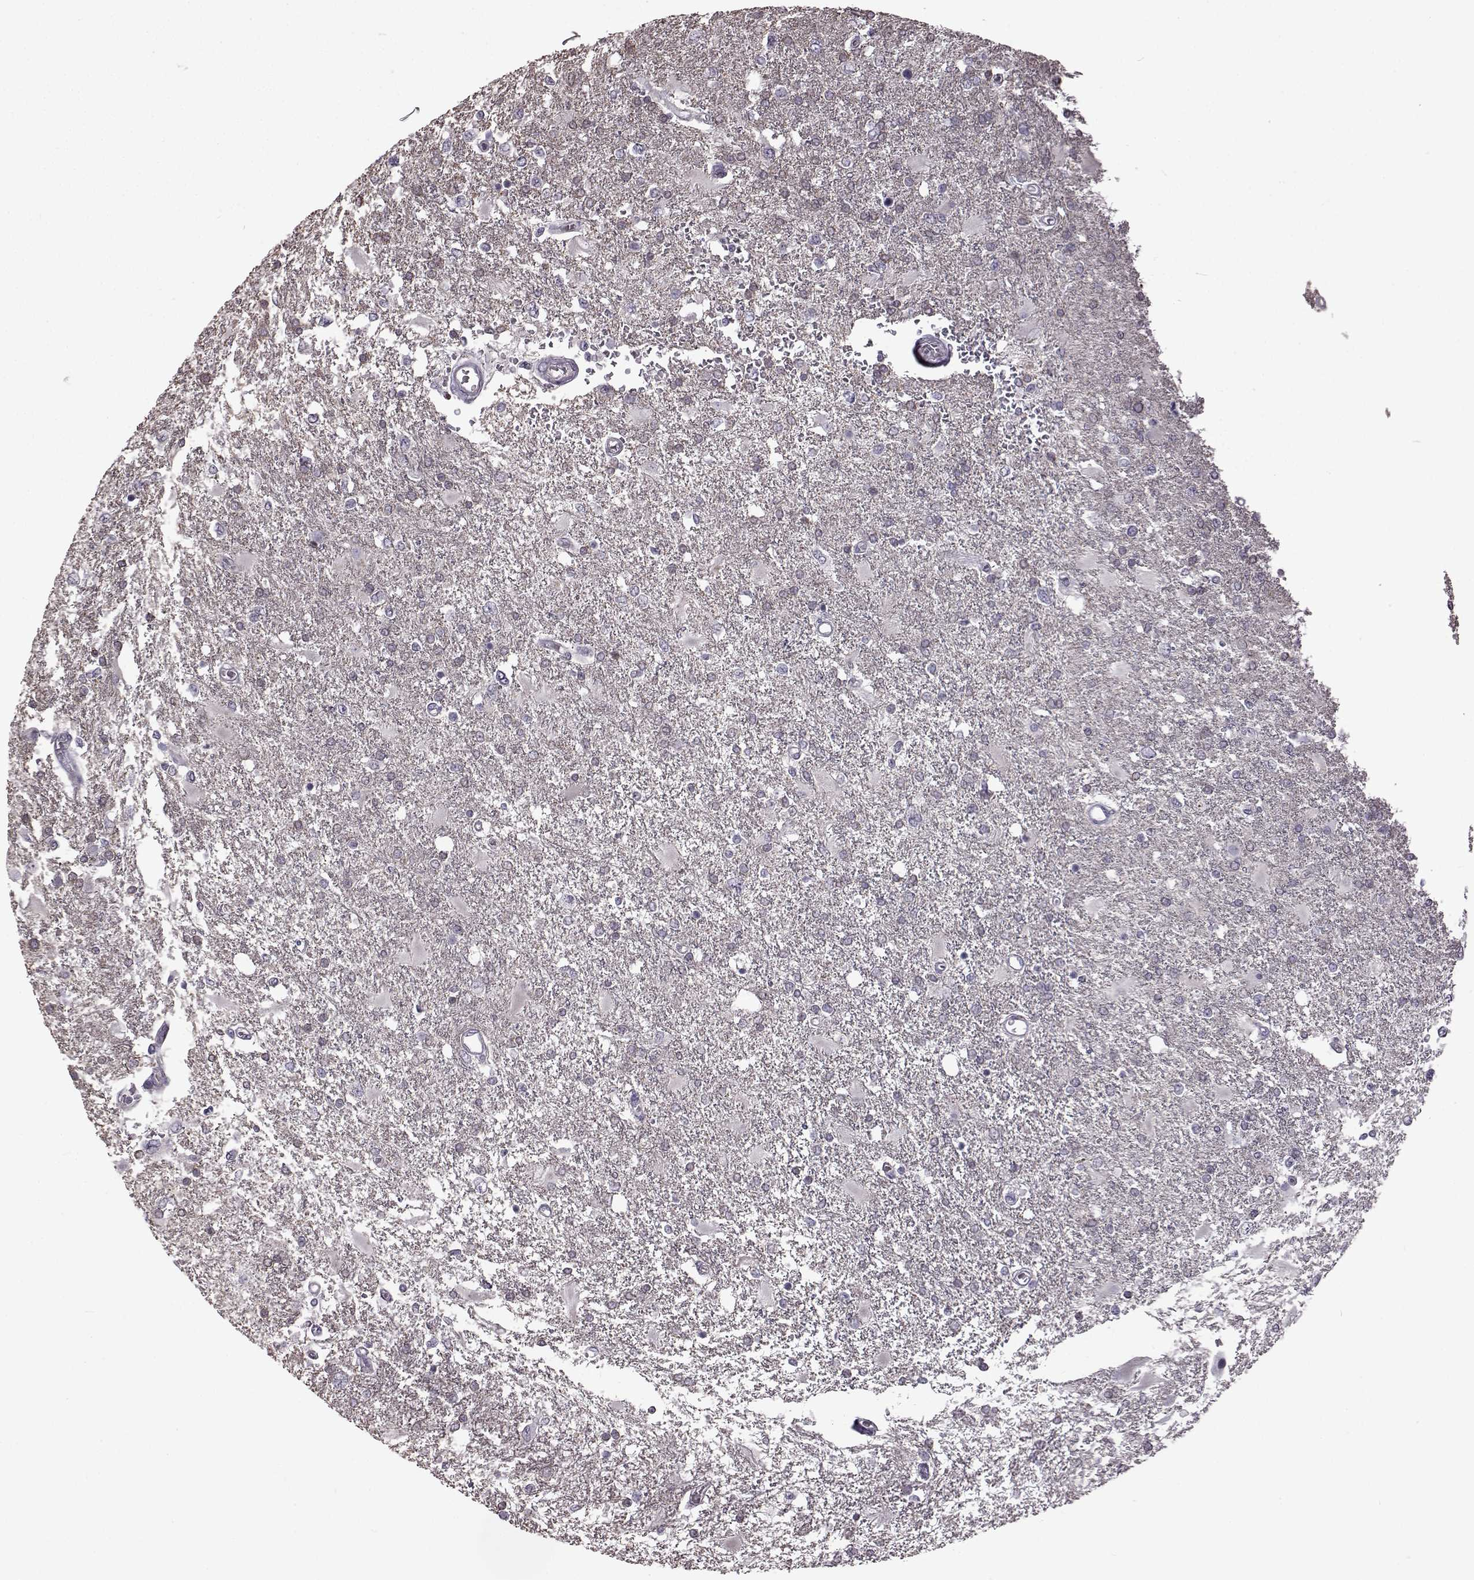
{"staining": {"intensity": "negative", "quantity": "none", "location": "none"}, "tissue": "glioma", "cell_type": "Tumor cells", "image_type": "cancer", "snomed": [{"axis": "morphology", "description": "Glioma, malignant, High grade"}, {"axis": "topography", "description": "Cerebral cortex"}], "caption": "This is an immunohistochemistry (IHC) photomicrograph of high-grade glioma (malignant). There is no expression in tumor cells.", "gene": "GAL", "patient": {"sex": "male", "age": 79}}